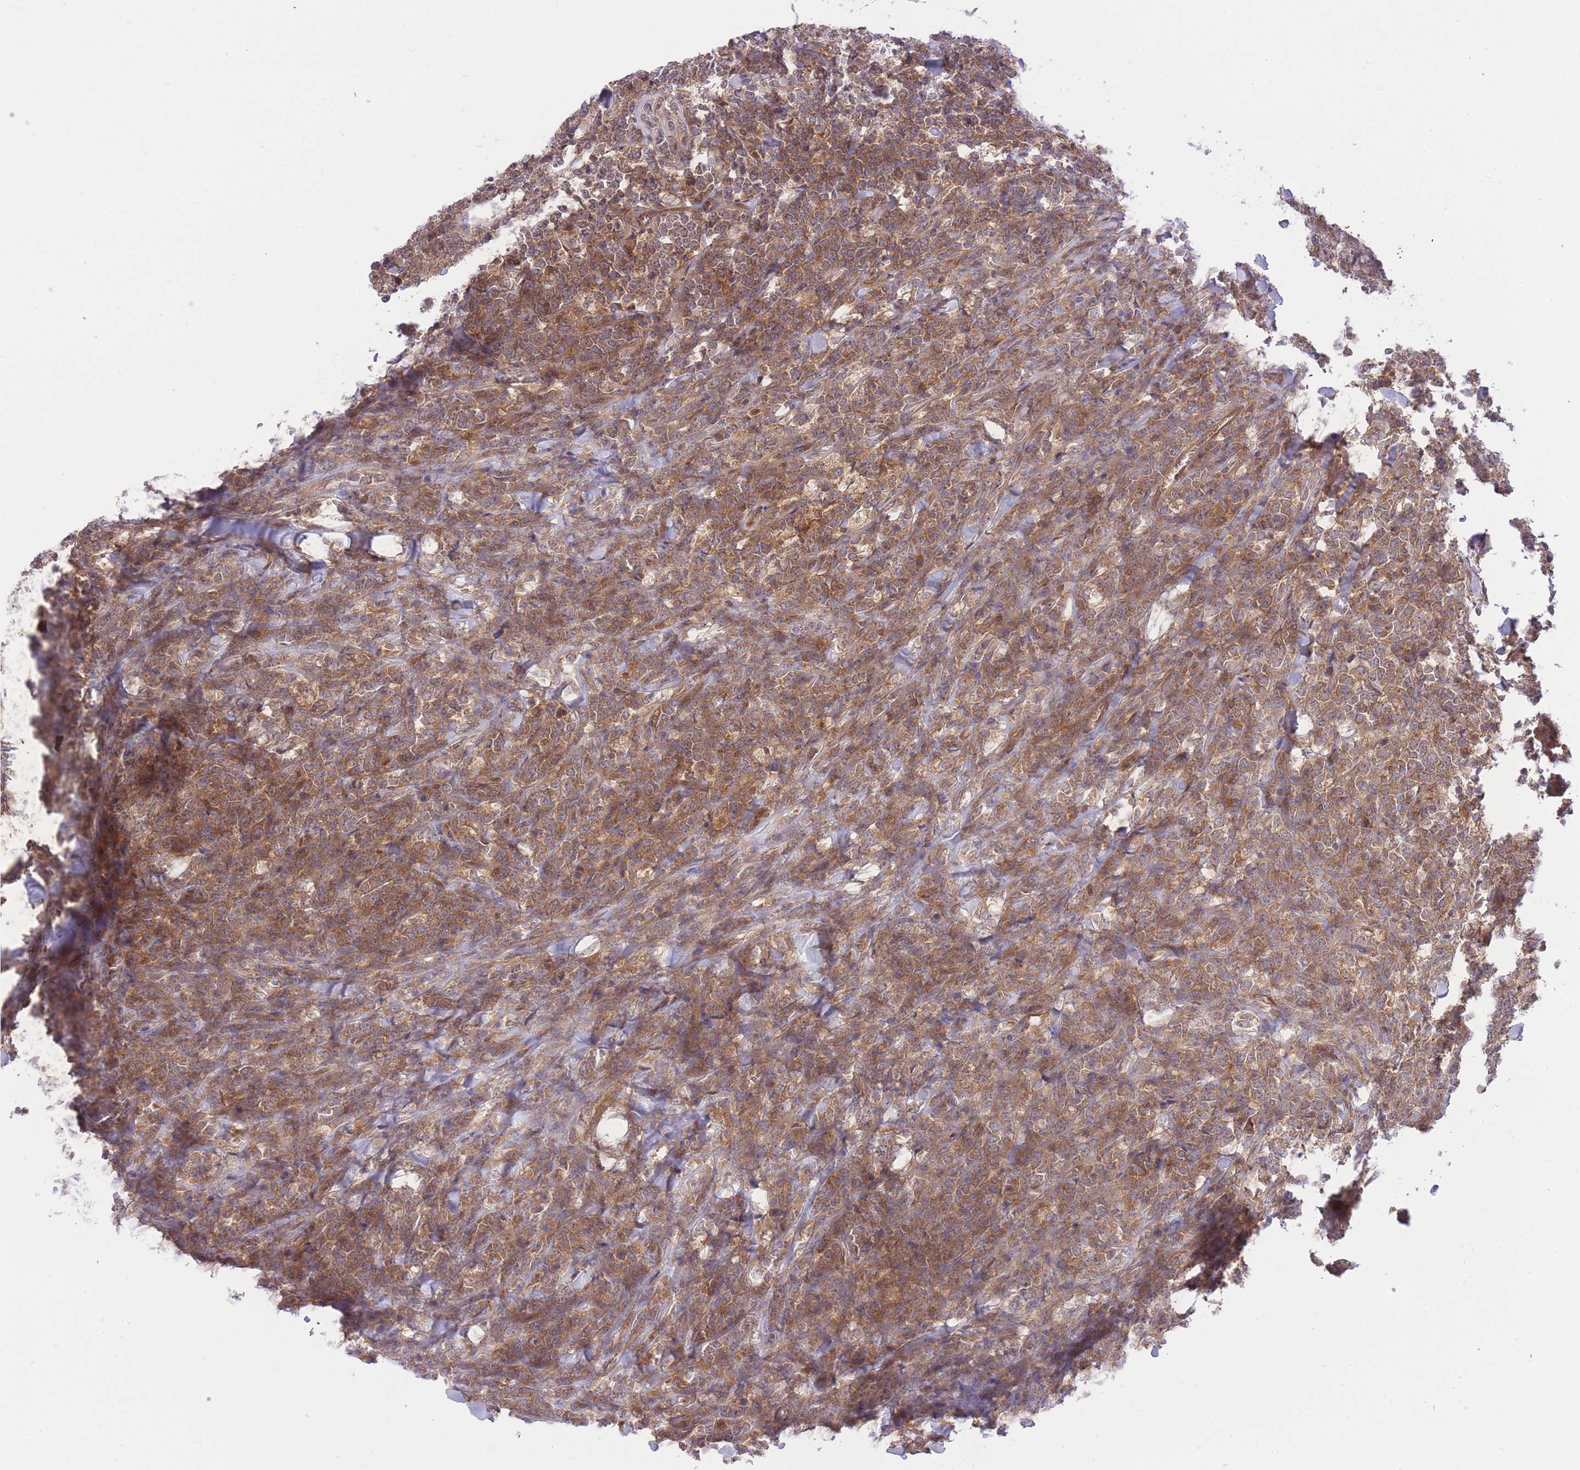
{"staining": {"intensity": "moderate", "quantity": "25%-75%", "location": "cytoplasmic/membranous"}, "tissue": "lymphoma", "cell_type": "Tumor cells", "image_type": "cancer", "snomed": [{"axis": "morphology", "description": "Malignant lymphoma, non-Hodgkin's type, High grade"}, {"axis": "topography", "description": "Small intestine"}], "caption": "The image exhibits a brown stain indicating the presence of a protein in the cytoplasmic/membranous of tumor cells in lymphoma. The staining is performed using DAB (3,3'-diaminobenzidine) brown chromogen to label protein expression. The nuclei are counter-stained blue using hematoxylin.", "gene": "PREP", "patient": {"sex": "male", "age": 8}}